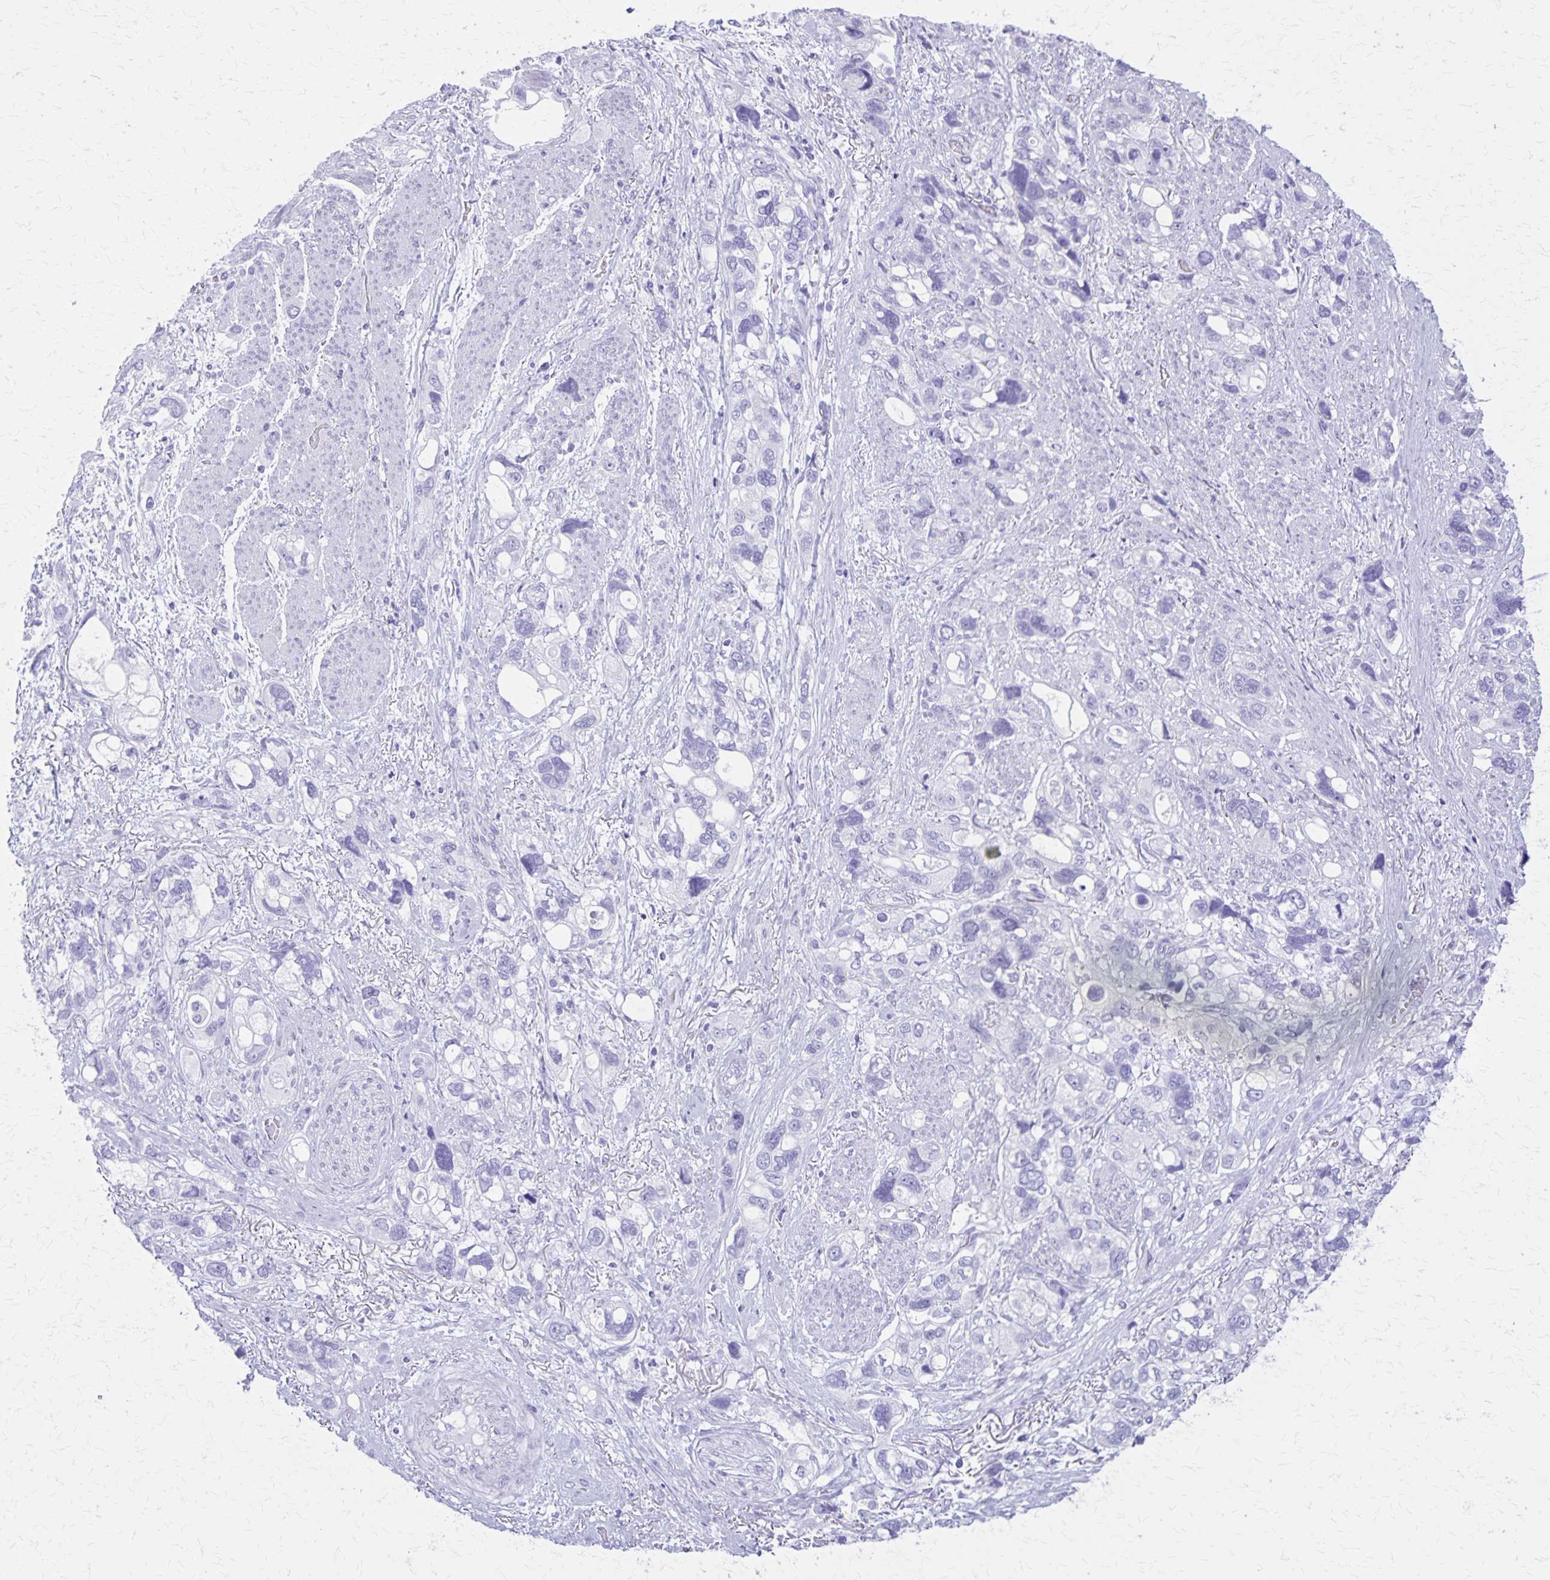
{"staining": {"intensity": "negative", "quantity": "none", "location": "none"}, "tissue": "stomach cancer", "cell_type": "Tumor cells", "image_type": "cancer", "snomed": [{"axis": "morphology", "description": "Adenocarcinoma, NOS"}, {"axis": "topography", "description": "Stomach, upper"}], "caption": "IHC of adenocarcinoma (stomach) reveals no positivity in tumor cells. The staining is performed using DAB brown chromogen with nuclei counter-stained in using hematoxylin.", "gene": "DEFA5", "patient": {"sex": "female", "age": 81}}